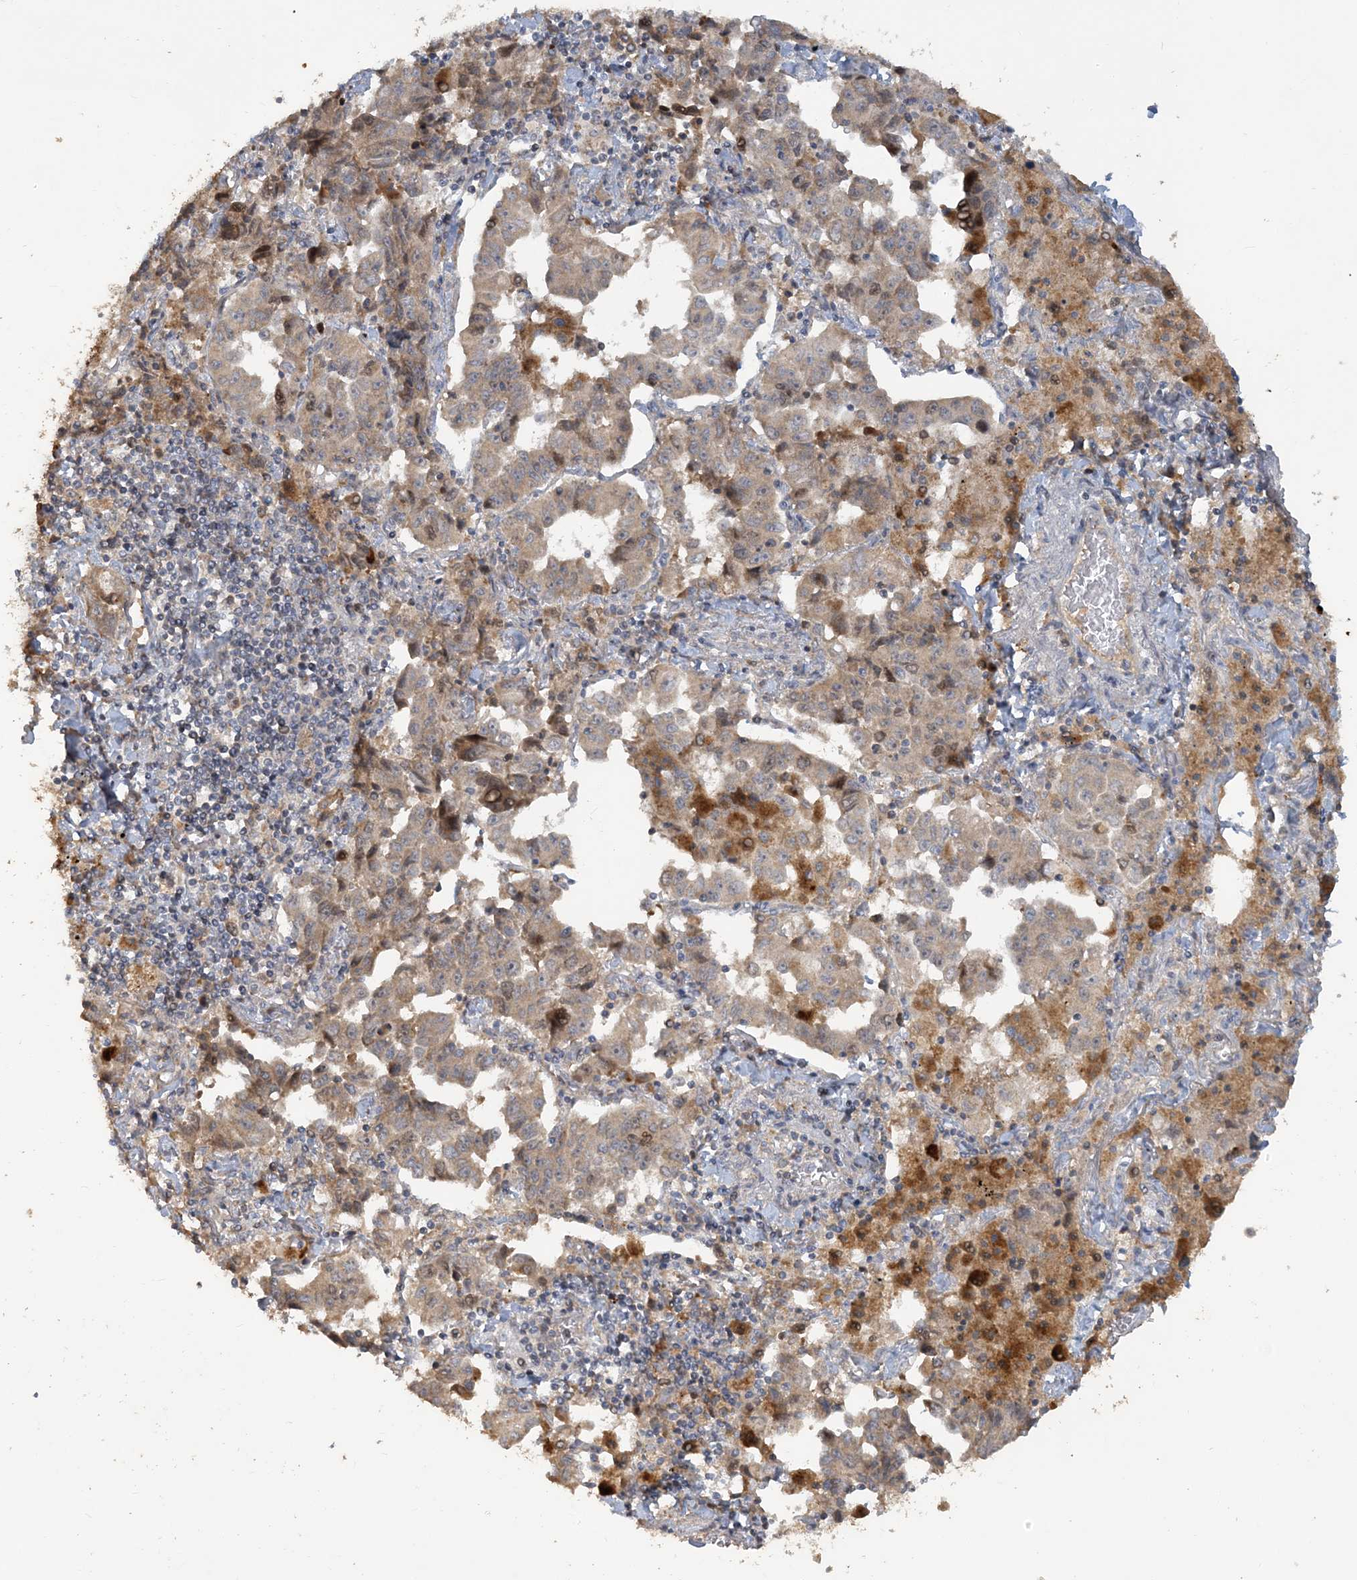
{"staining": {"intensity": "moderate", "quantity": ">75%", "location": "cytoplasmic/membranous"}, "tissue": "lung cancer", "cell_type": "Tumor cells", "image_type": "cancer", "snomed": [{"axis": "morphology", "description": "Adenocarcinoma, NOS"}, {"axis": "topography", "description": "Lung"}], "caption": "This photomicrograph displays immunohistochemistry staining of human lung cancer, with medium moderate cytoplasmic/membranous positivity in approximately >75% of tumor cells.", "gene": "TRAIP", "patient": {"sex": "female", "age": 51}}